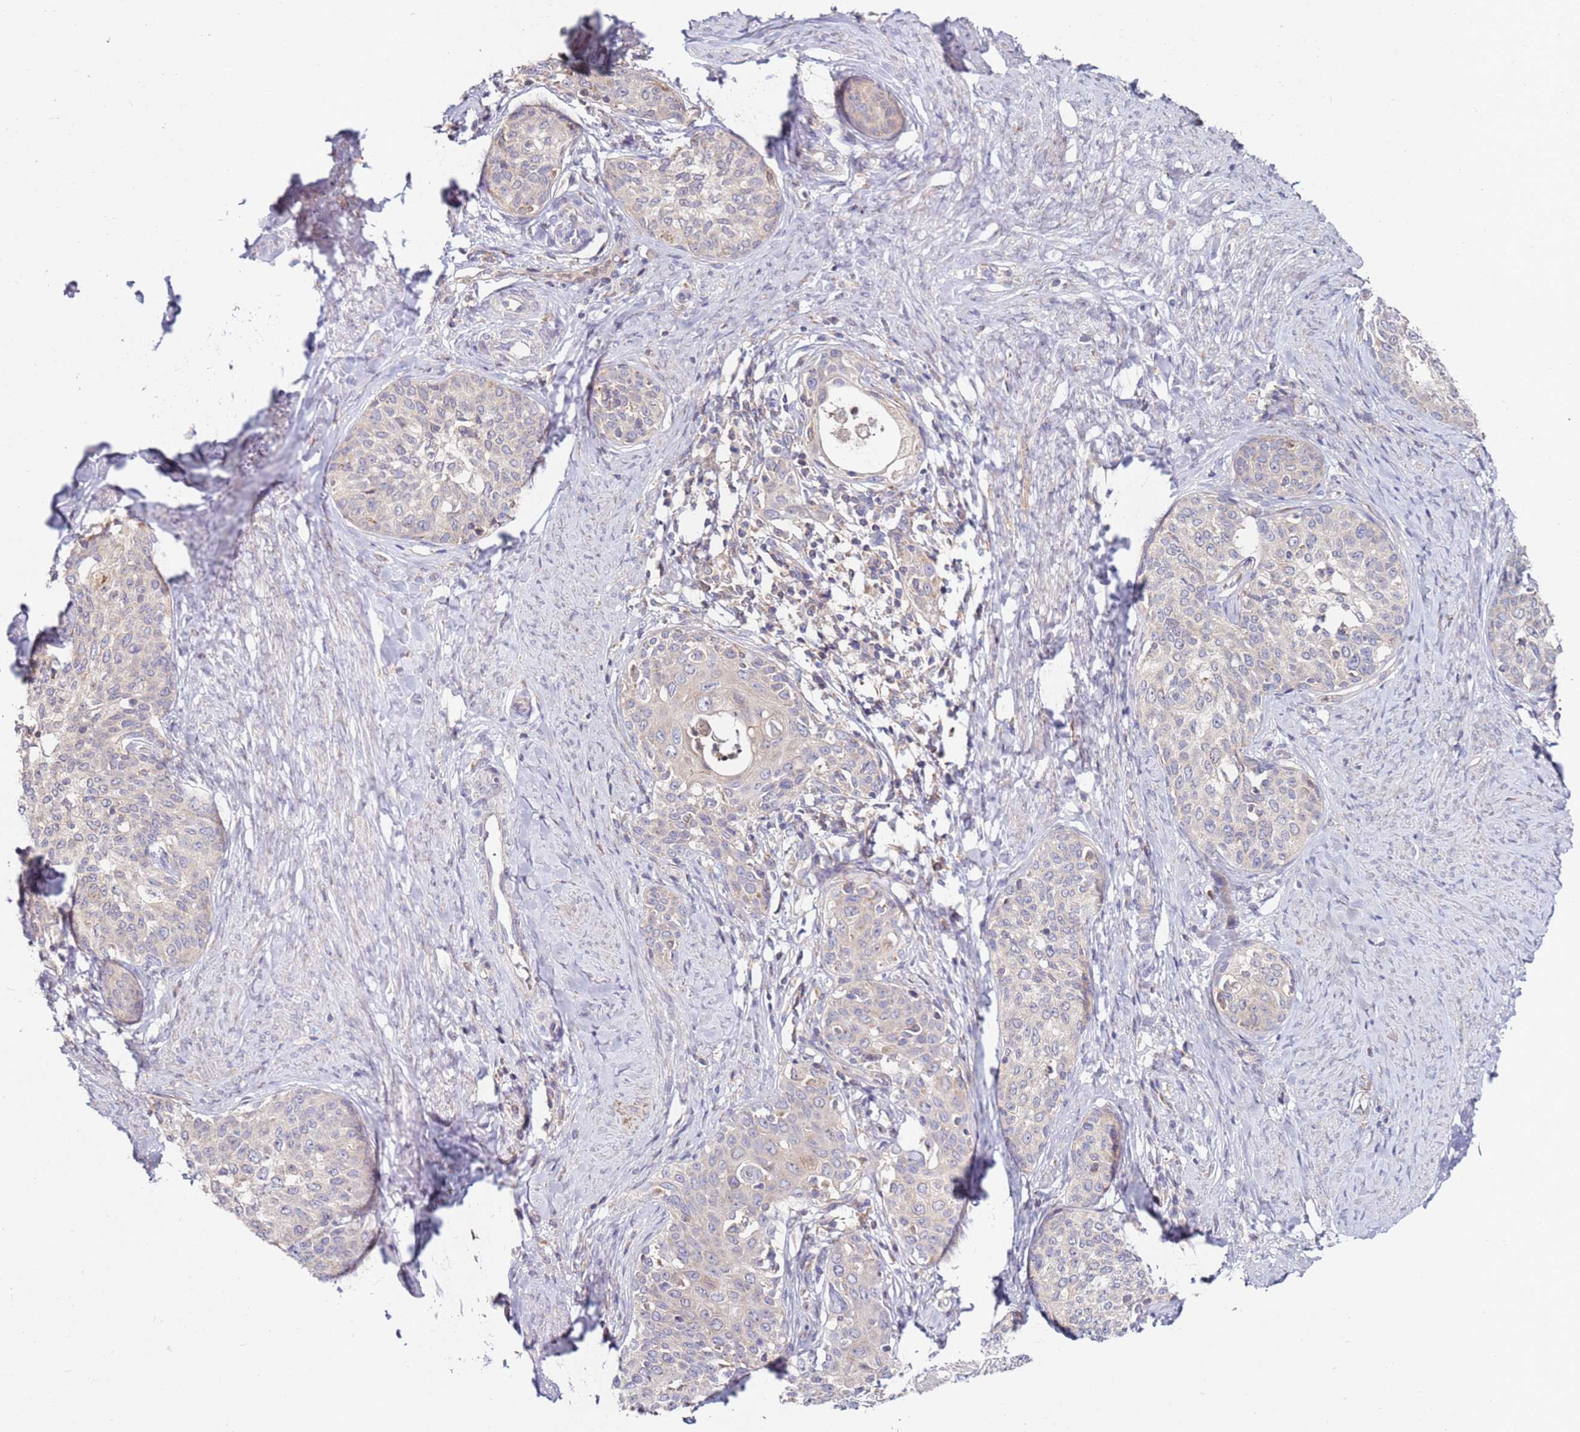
{"staining": {"intensity": "weak", "quantity": "<25%", "location": "cytoplasmic/membranous"}, "tissue": "cervical cancer", "cell_type": "Tumor cells", "image_type": "cancer", "snomed": [{"axis": "morphology", "description": "Squamous cell carcinoma, NOS"}, {"axis": "morphology", "description": "Adenocarcinoma, NOS"}, {"axis": "topography", "description": "Cervix"}], "caption": "IHC of human cervical cancer (squamous cell carcinoma) reveals no positivity in tumor cells. (DAB immunohistochemistry (IHC) with hematoxylin counter stain).", "gene": "CNOT9", "patient": {"sex": "female", "age": 52}}